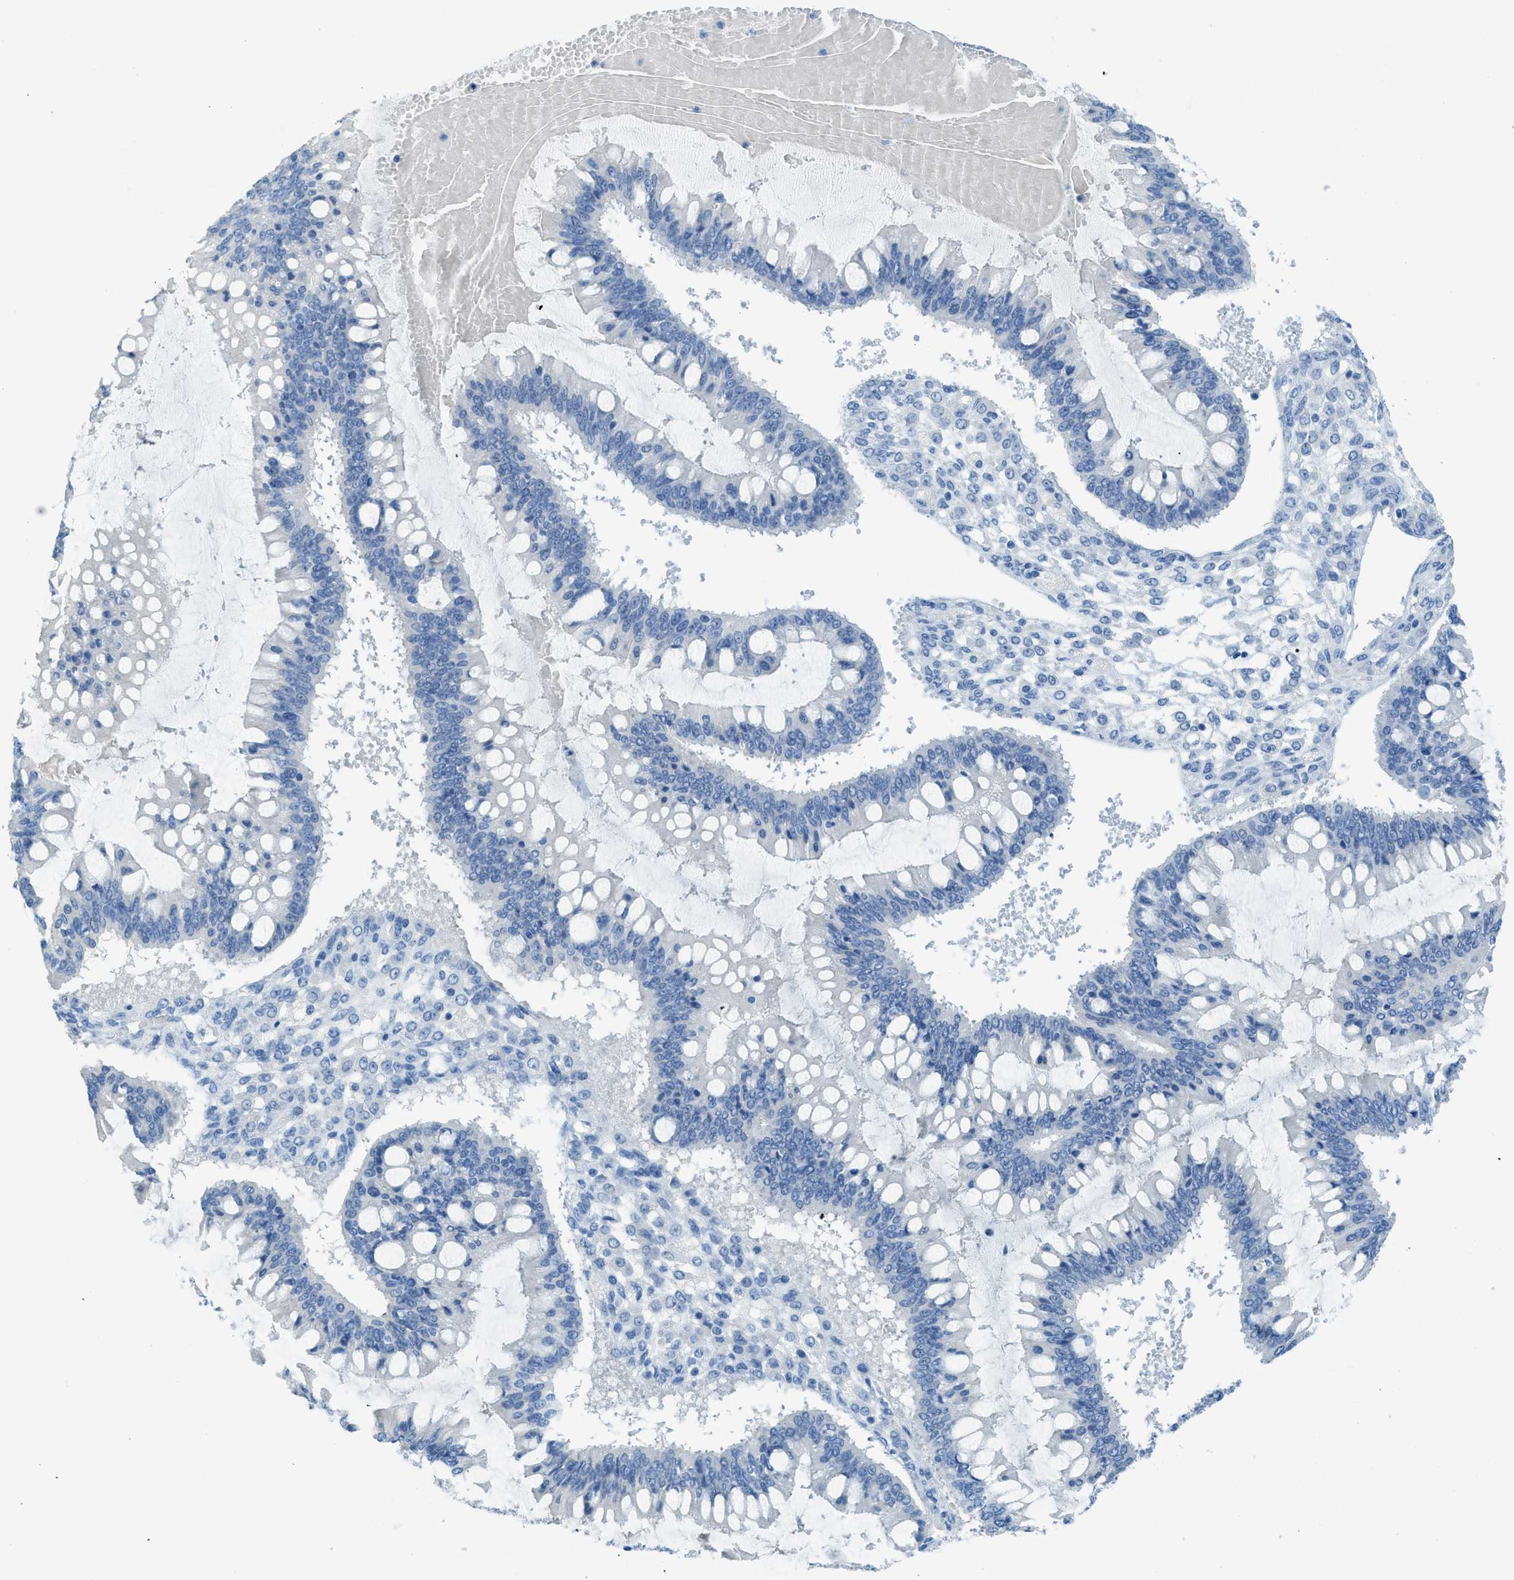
{"staining": {"intensity": "negative", "quantity": "none", "location": "none"}, "tissue": "ovarian cancer", "cell_type": "Tumor cells", "image_type": "cancer", "snomed": [{"axis": "morphology", "description": "Cystadenocarcinoma, mucinous, NOS"}, {"axis": "topography", "description": "Ovary"}], "caption": "Micrograph shows no significant protein positivity in tumor cells of ovarian cancer (mucinous cystadenocarcinoma).", "gene": "ACAN", "patient": {"sex": "female", "age": 73}}